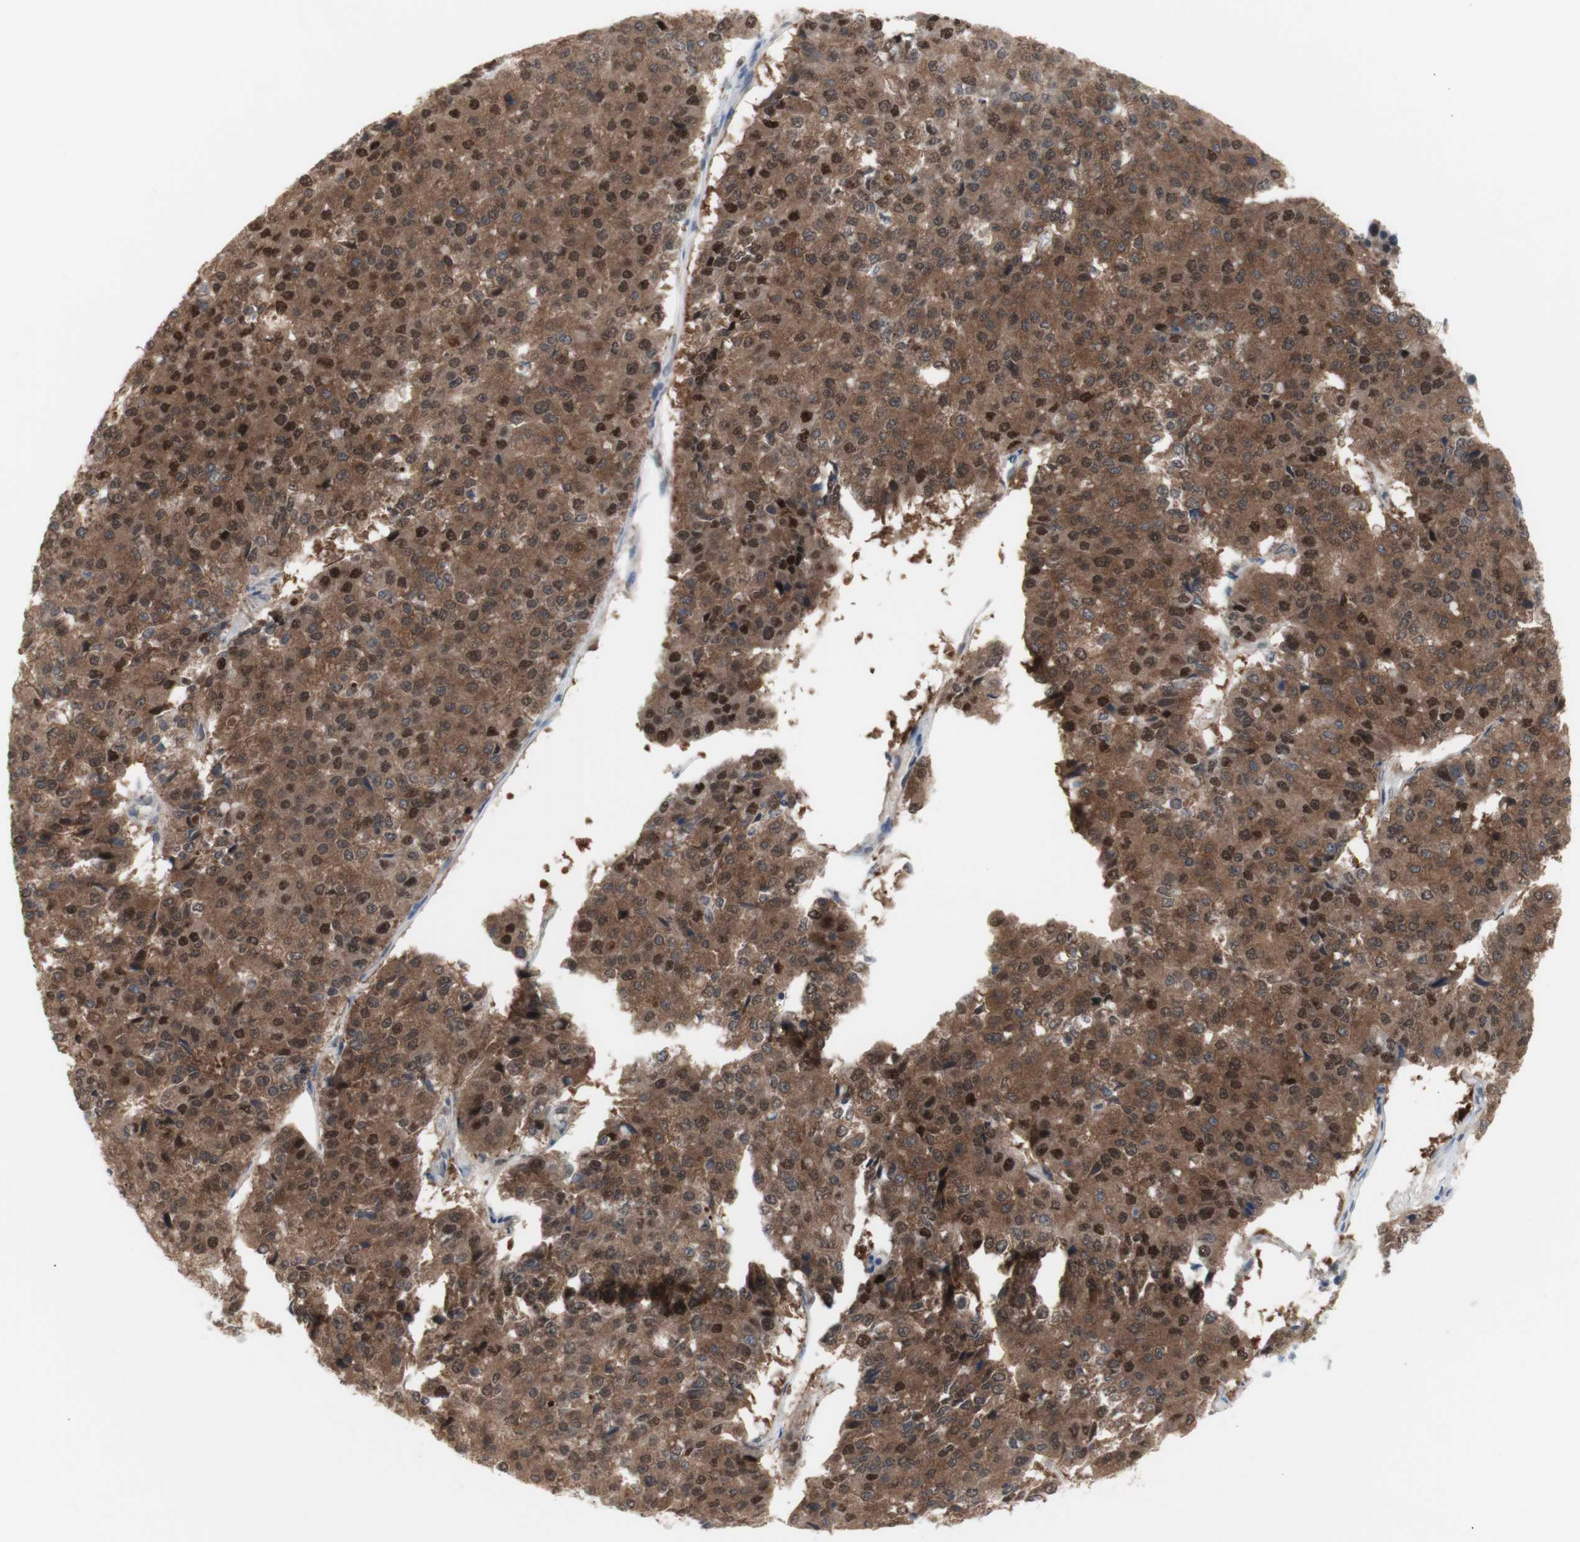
{"staining": {"intensity": "moderate", "quantity": ">75%", "location": "cytoplasmic/membranous,nuclear"}, "tissue": "pancreatic cancer", "cell_type": "Tumor cells", "image_type": "cancer", "snomed": [{"axis": "morphology", "description": "Adenocarcinoma, NOS"}, {"axis": "topography", "description": "Pancreas"}], "caption": "This micrograph displays IHC staining of human pancreatic cancer, with medium moderate cytoplasmic/membranous and nuclear positivity in approximately >75% of tumor cells.", "gene": "PRMT5", "patient": {"sex": "male", "age": 50}}